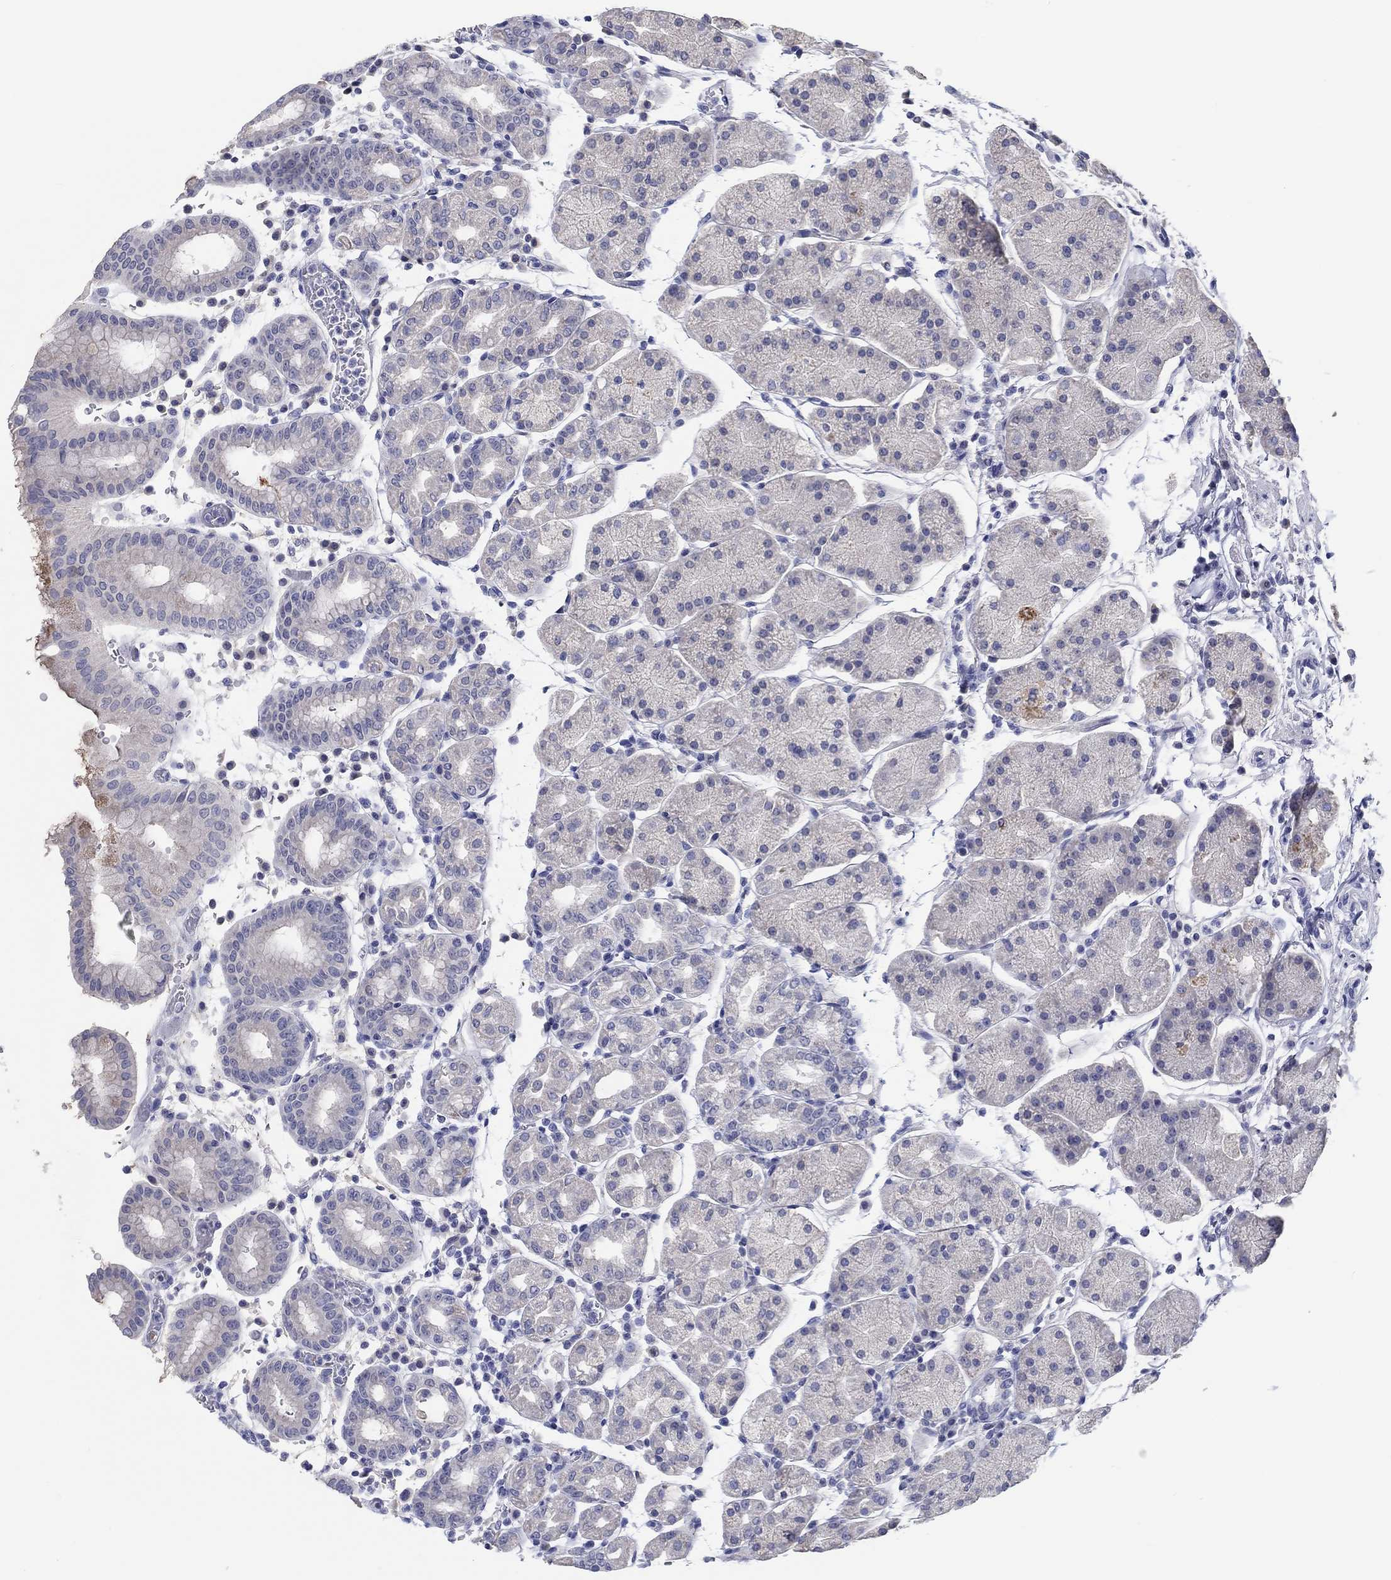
{"staining": {"intensity": "negative", "quantity": "none", "location": "none"}, "tissue": "stomach", "cell_type": "Glandular cells", "image_type": "normal", "snomed": [{"axis": "morphology", "description": "Normal tissue, NOS"}, {"axis": "topography", "description": "Stomach"}], "caption": "The immunohistochemistry histopathology image has no significant staining in glandular cells of stomach.", "gene": "LRRC4C", "patient": {"sex": "male", "age": 54}}